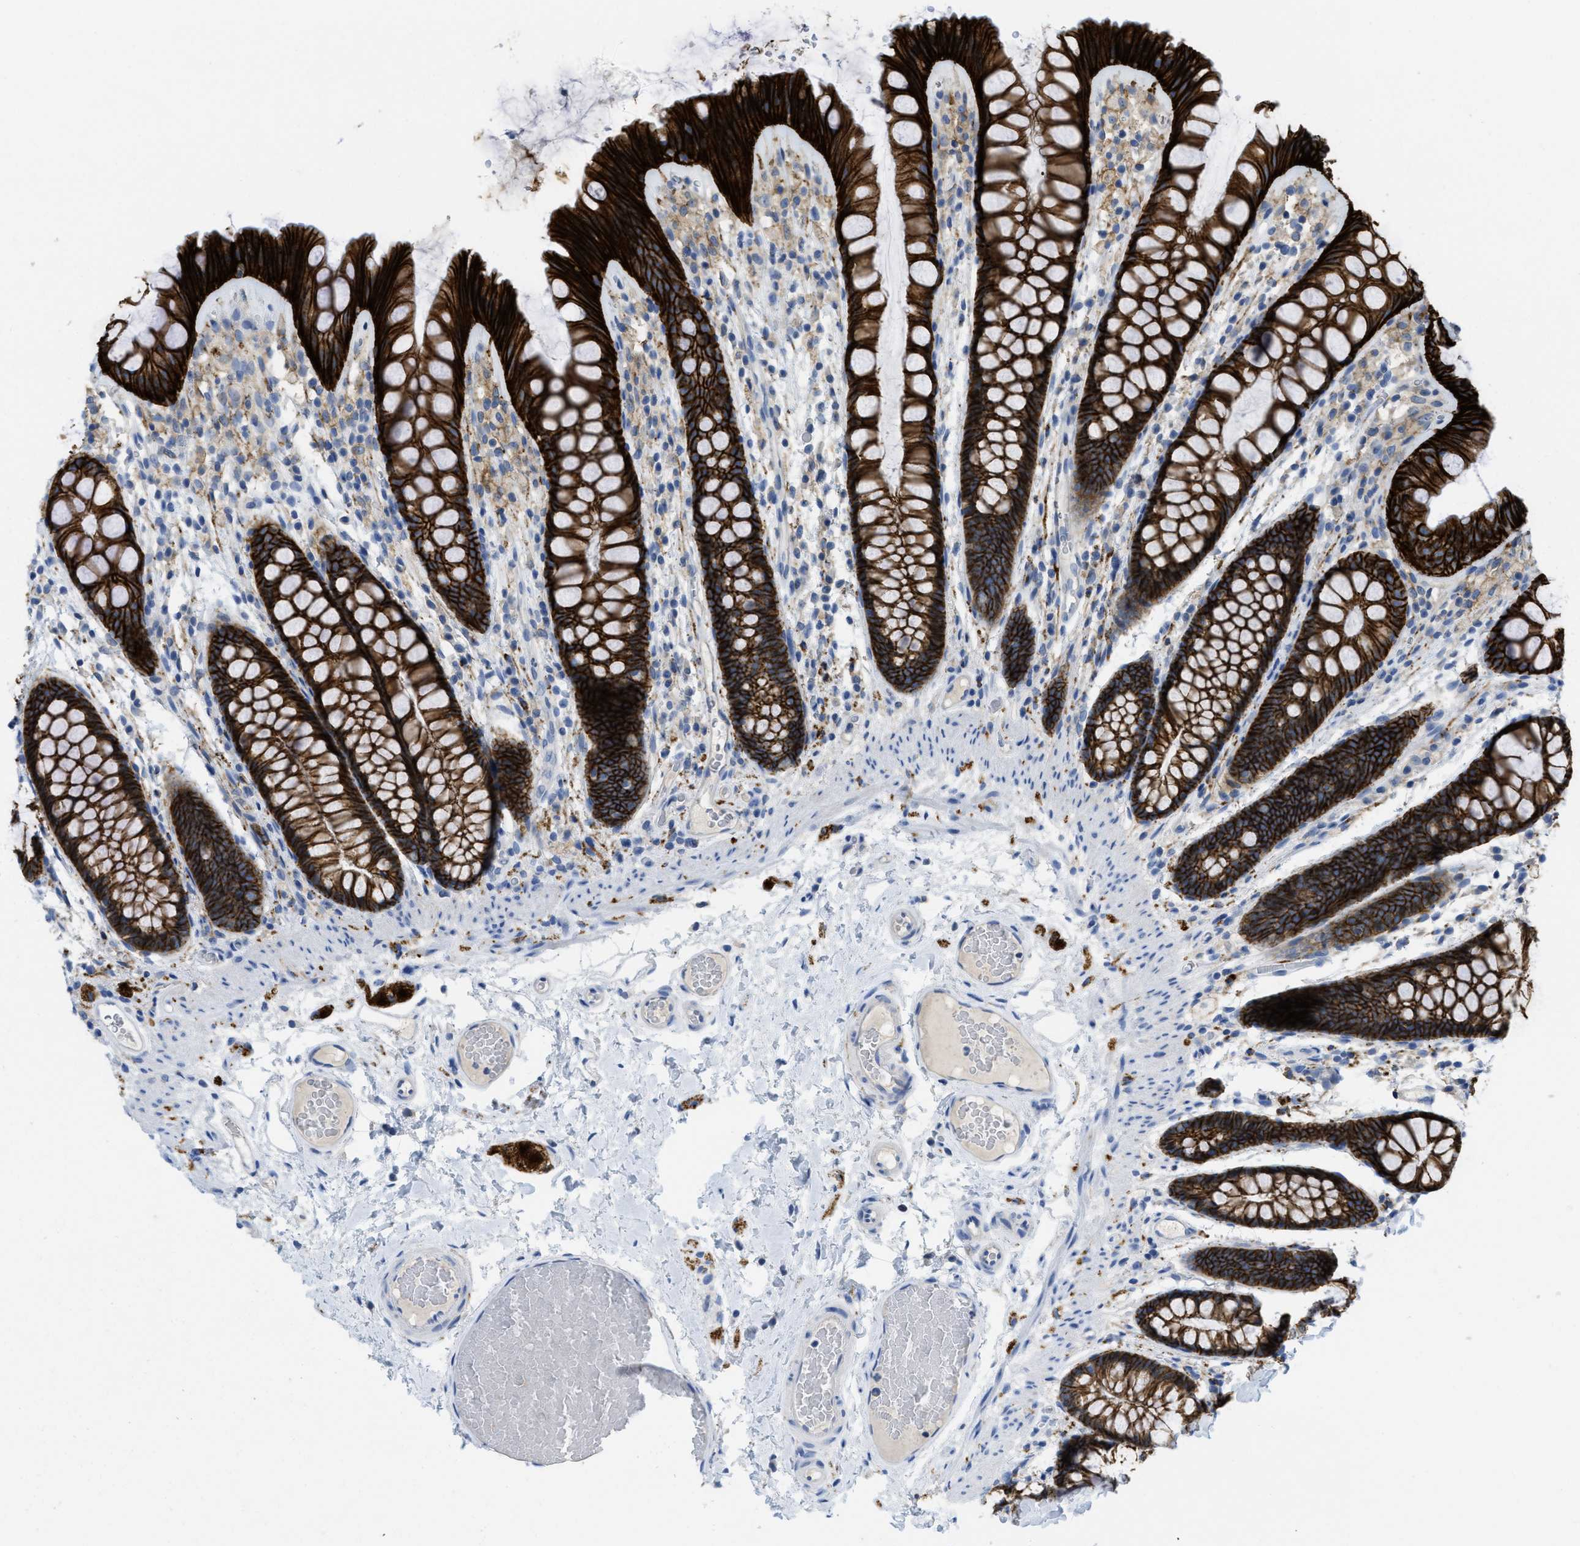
{"staining": {"intensity": "negative", "quantity": "none", "location": "none"}, "tissue": "colon", "cell_type": "Endothelial cells", "image_type": "normal", "snomed": [{"axis": "morphology", "description": "Normal tissue, NOS"}, {"axis": "topography", "description": "Colon"}], "caption": "Protein analysis of unremarkable colon reveals no significant expression in endothelial cells. (DAB immunohistochemistry (IHC) with hematoxylin counter stain).", "gene": "CNNM4", "patient": {"sex": "female", "age": 56}}